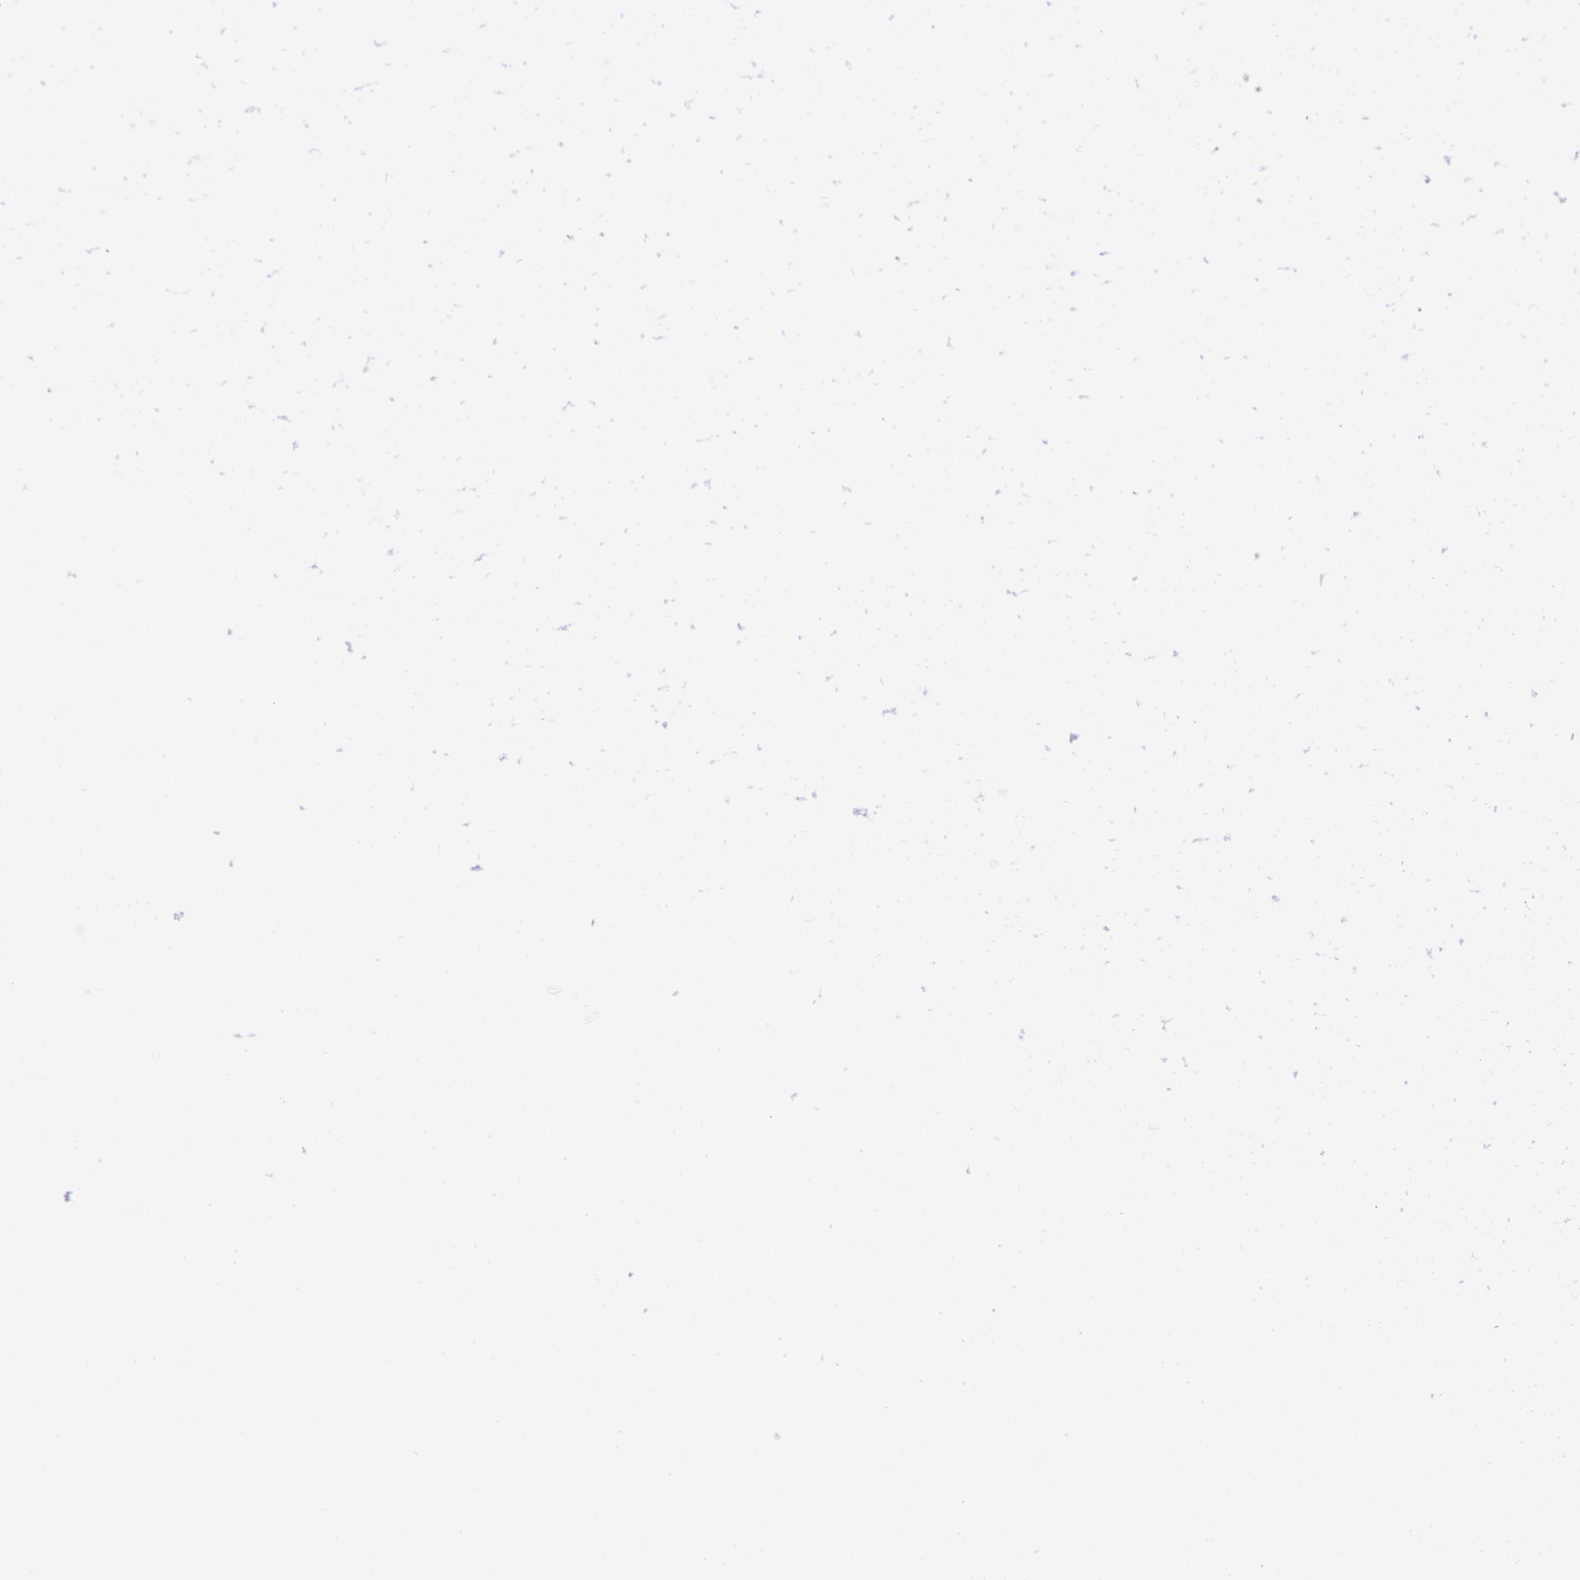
{"staining": {"intensity": "negative", "quantity": "none", "location": "none"}, "tissue": "cervix", "cell_type": "Squamous epithelial cells", "image_type": "normal", "snomed": [{"axis": "morphology", "description": "Normal tissue, NOS"}, {"axis": "topography", "description": "Cervix"}], "caption": "Immunohistochemistry of unremarkable human cervix displays no staining in squamous epithelial cells. (Stains: DAB (3,3'-diaminobenzidine) immunohistochemistry (IHC) with hematoxylin counter stain, Microscopy: brightfield microscopy at high magnification).", "gene": "DYSF", "patient": {"sex": "female", "age": 39}}